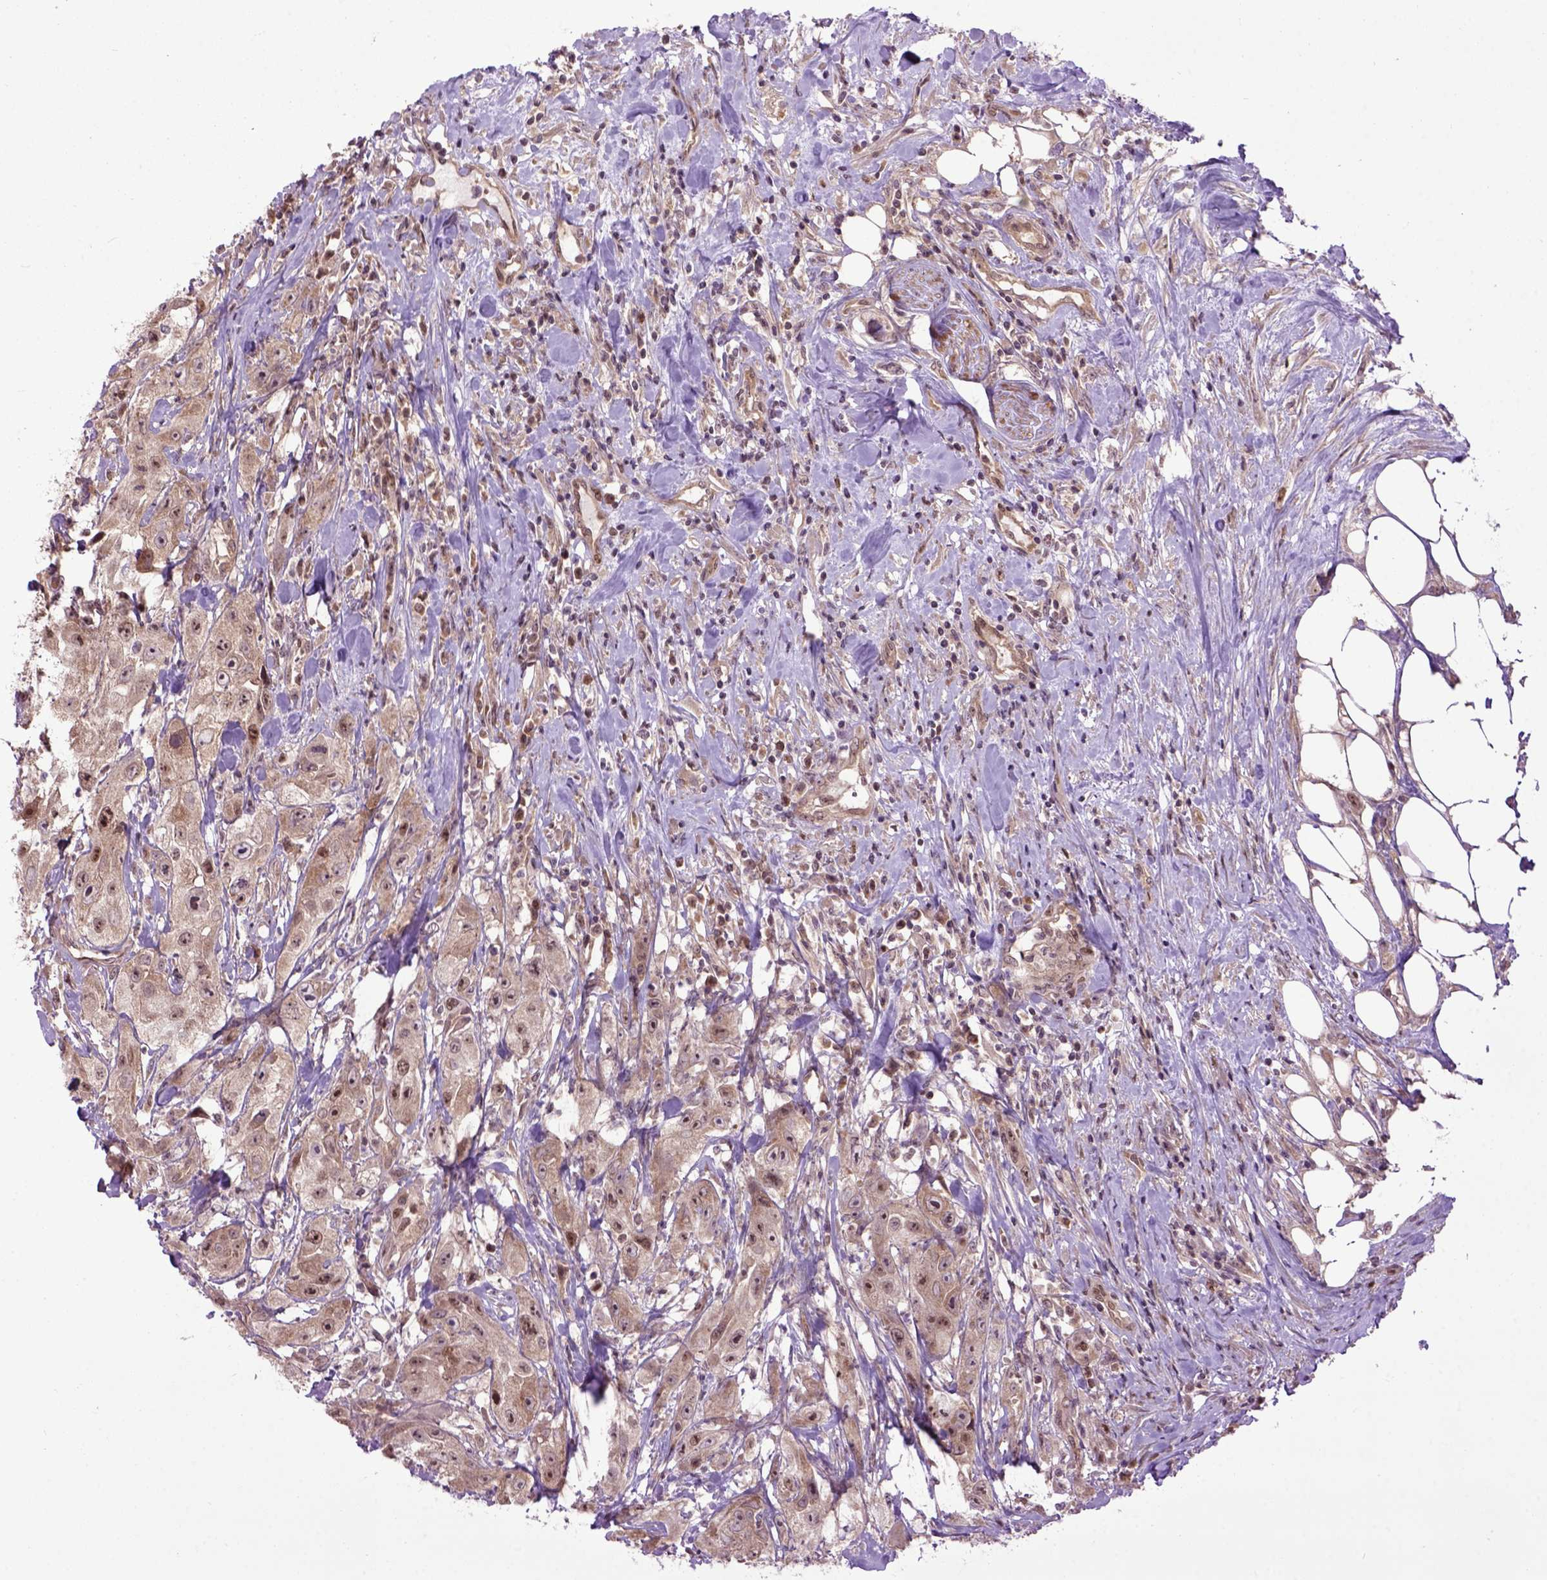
{"staining": {"intensity": "moderate", "quantity": ">75%", "location": "cytoplasmic/membranous,nuclear"}, "tissue": "urothelial cancer", "cell_type": "Tumor cells", "image_type": "cancer", "snomed": [{"axis": "morphology", "description": "Urothelial carcinoma, High grade"}, {"axis": "topography", "description": "Urinary bladder"}], "caption": "This is an image of immunohistochemistry (IHC) staining of urothelial cancer, which shows moderate positivity in the cytoplasmic/membranous and nuclear of tumor cells.", "gene": "WDR48", "patient": {"sex": "male", "age": 79}}